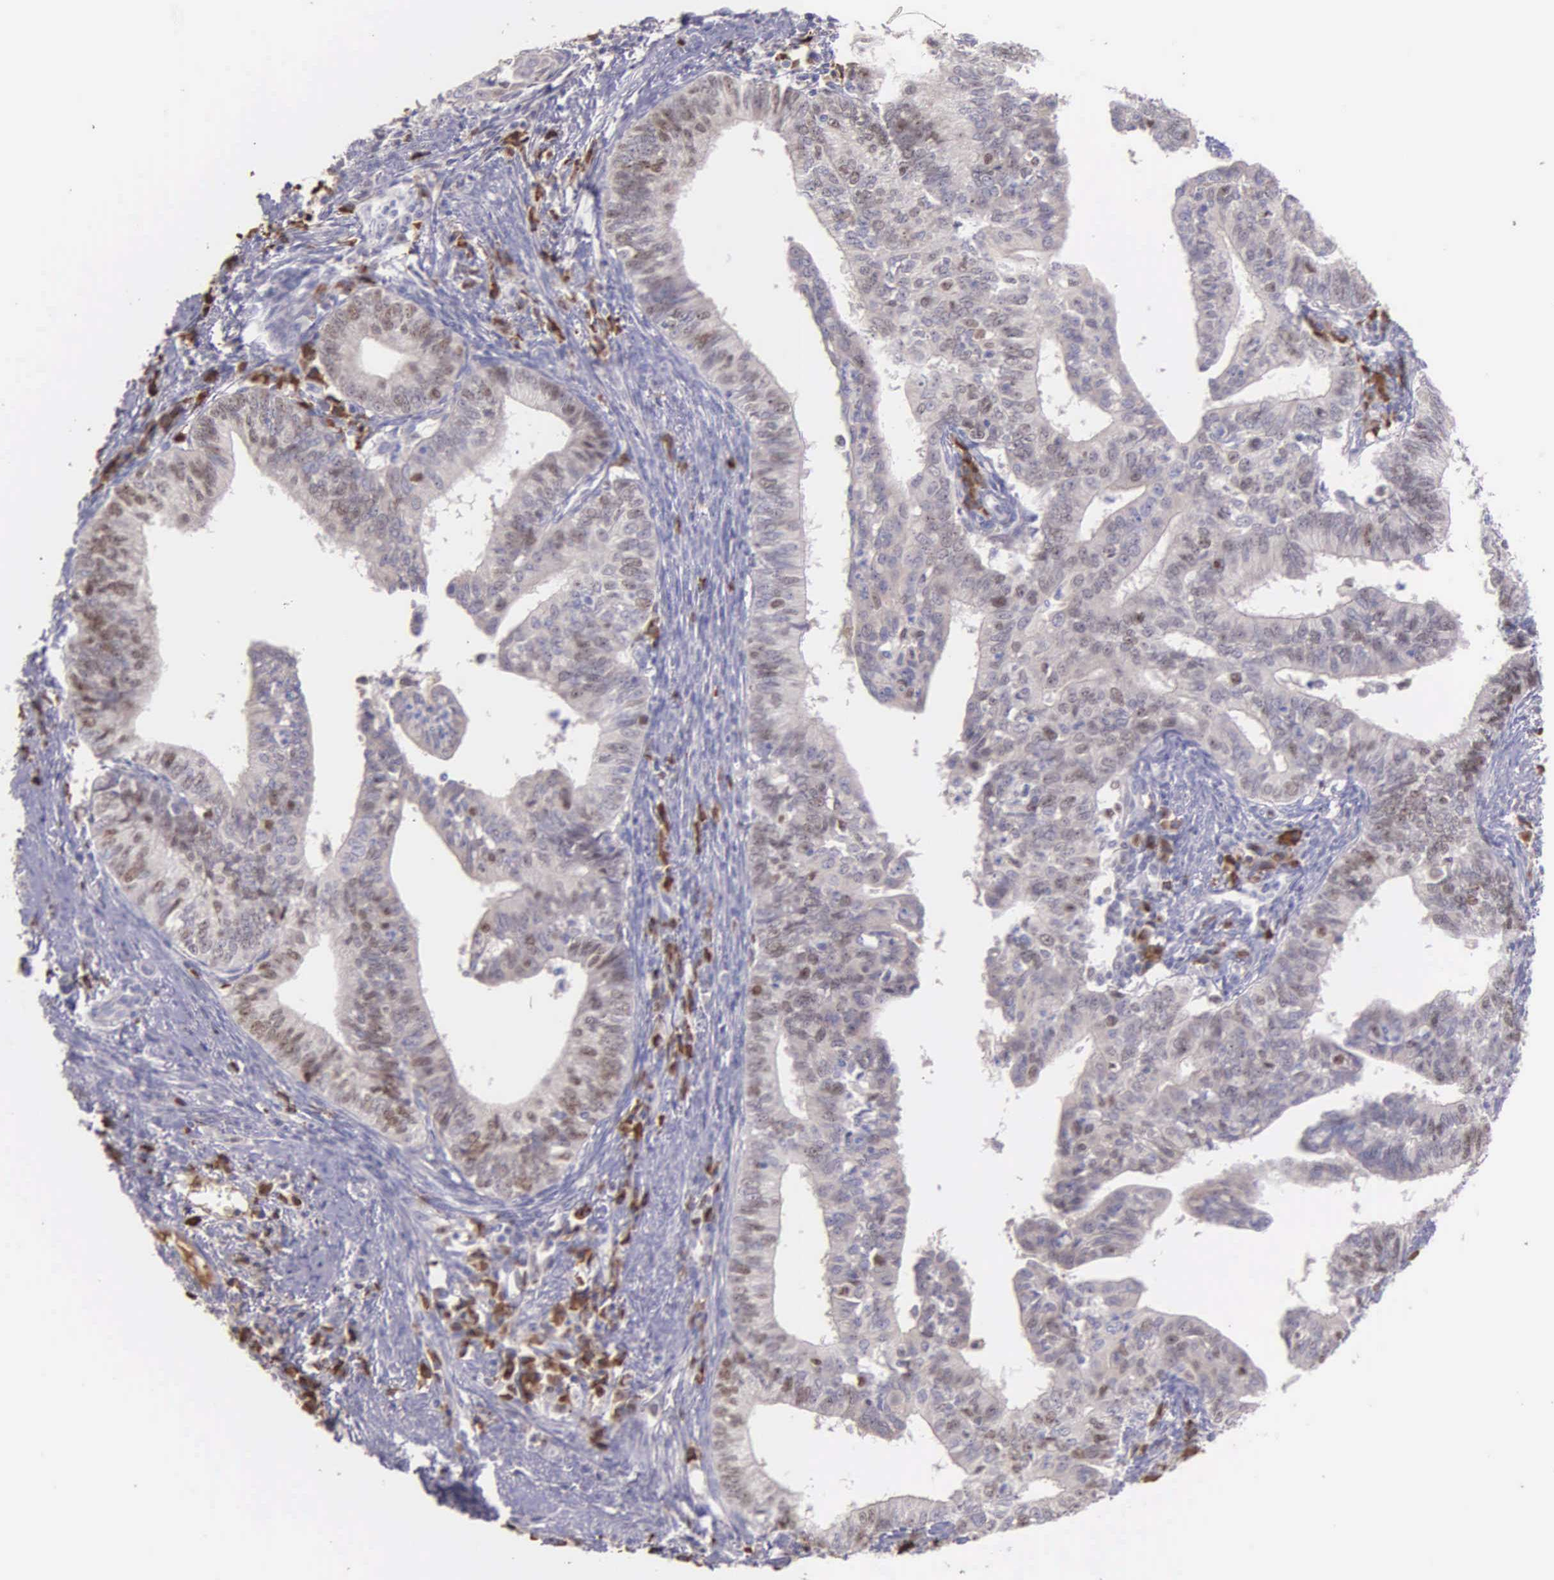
{"staining": {"intensity": "moderate", "quantity": "25%-75%", "location": "nuclear"}, "tissue": "endometrial cancer", "cell_type": "Tumor cells", "image_type": "cancer", "snomed": [{"axis": "morphology", "description": "Adenocarcinoma, NOS"}, {"axis": "topography", "description": "Endometrium"}], "caption": "High-power microscopy captured an immunohistochemistry histopathology image of endometrial cancer, revealing moderate nuclear expression in approximately 25%-75% of tumor cells.", "gene": "MCM5", "patient": {"sex": "female", "age": 66}}